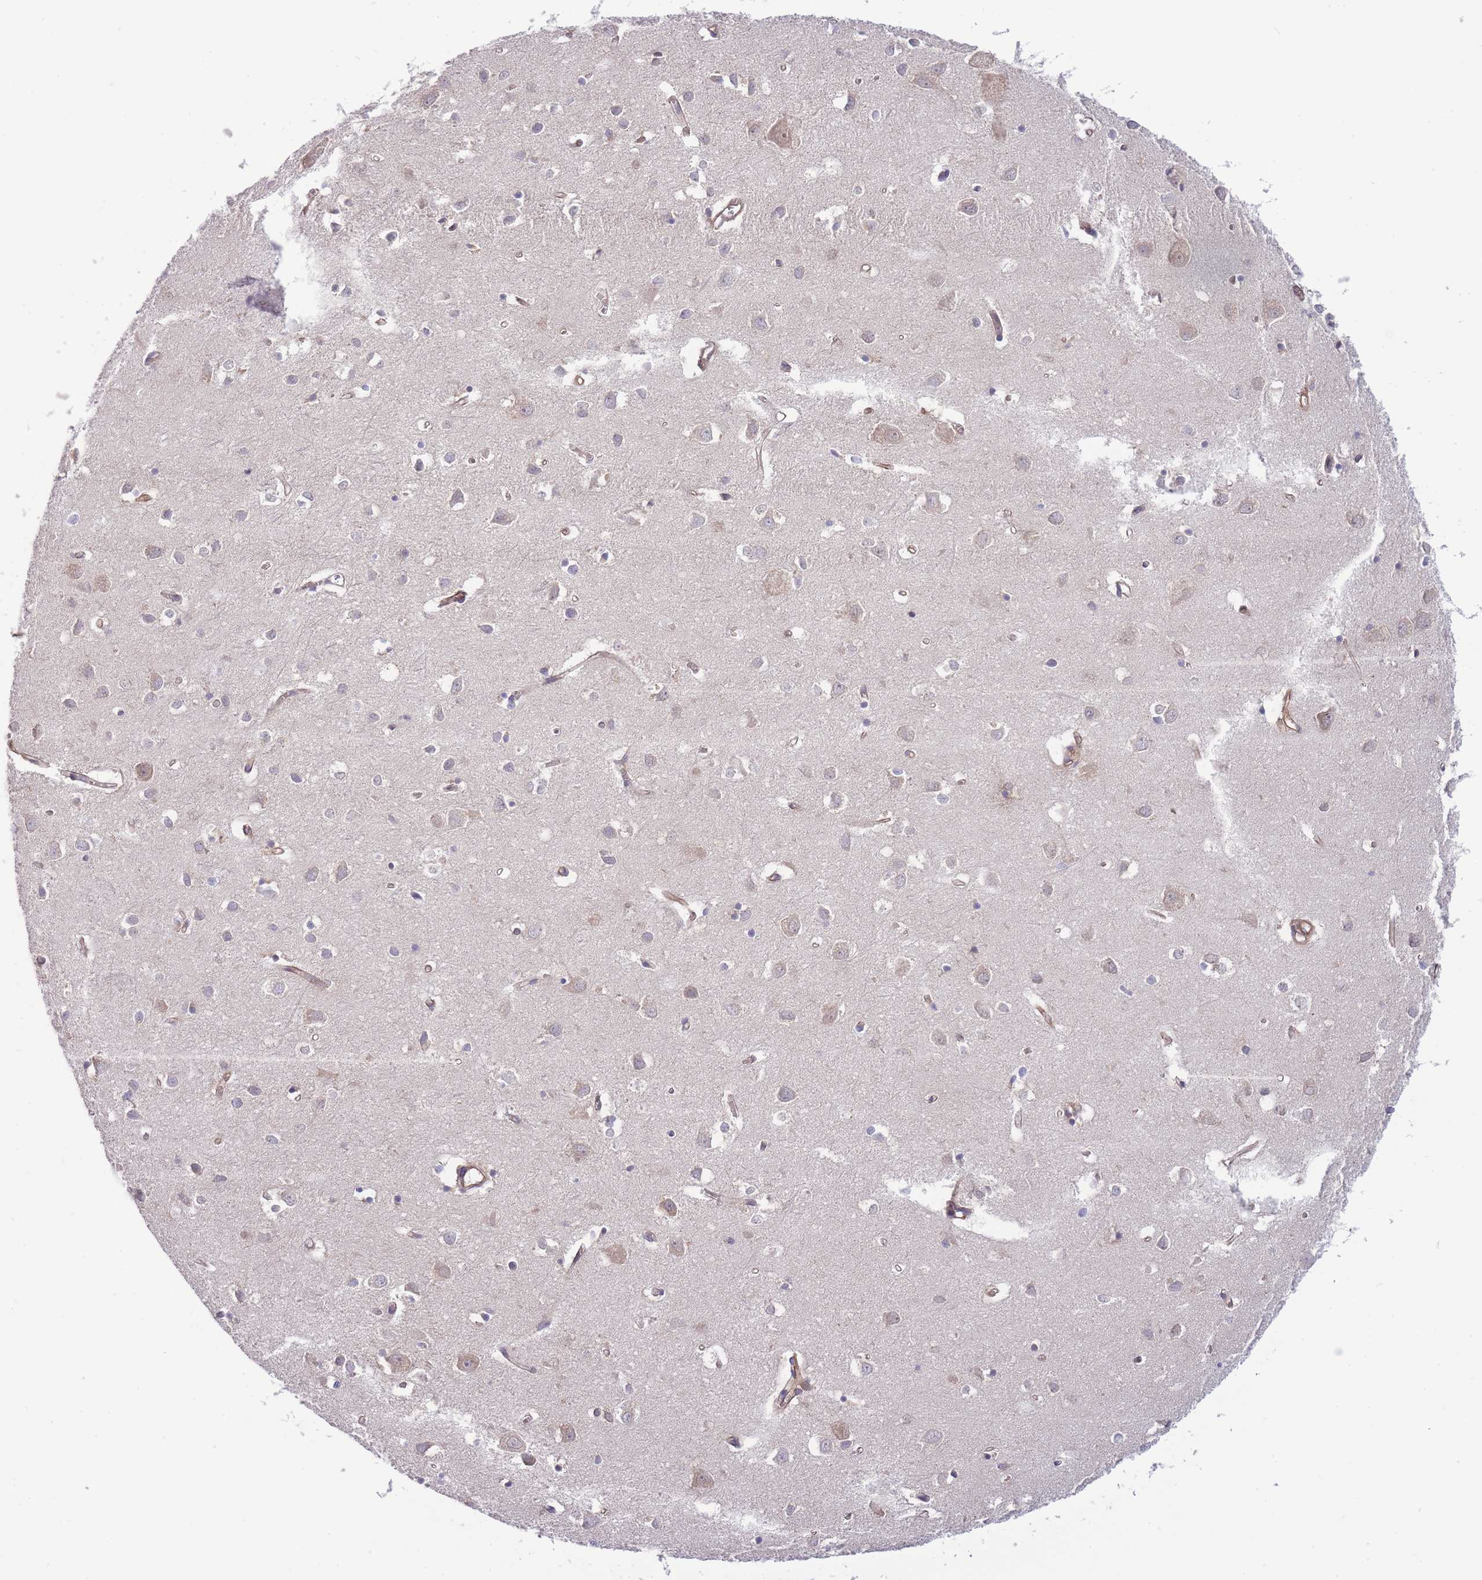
{"staining": {"intensity": "moderate", "quantity": ">75%", "location": "cytoplasmic/membranous"}, "tissue": "cerebral cortex", "cell_type": "Endothelial cells", "image_type": "normal", "snomed": [{"axis": "morphology", "description": "Normal tissue, NOS"}, {"axis": "topography", "description": "Cerebral cortex"}], "caption": "DAB immunohistochemical staining of normal cerebral cortex displays moderate cytoplasmic/membranous protein staining in about >75% of endothelial cells.", "gene": "NDUFAF5", "patient": {"sex": "female", "age": 64}}